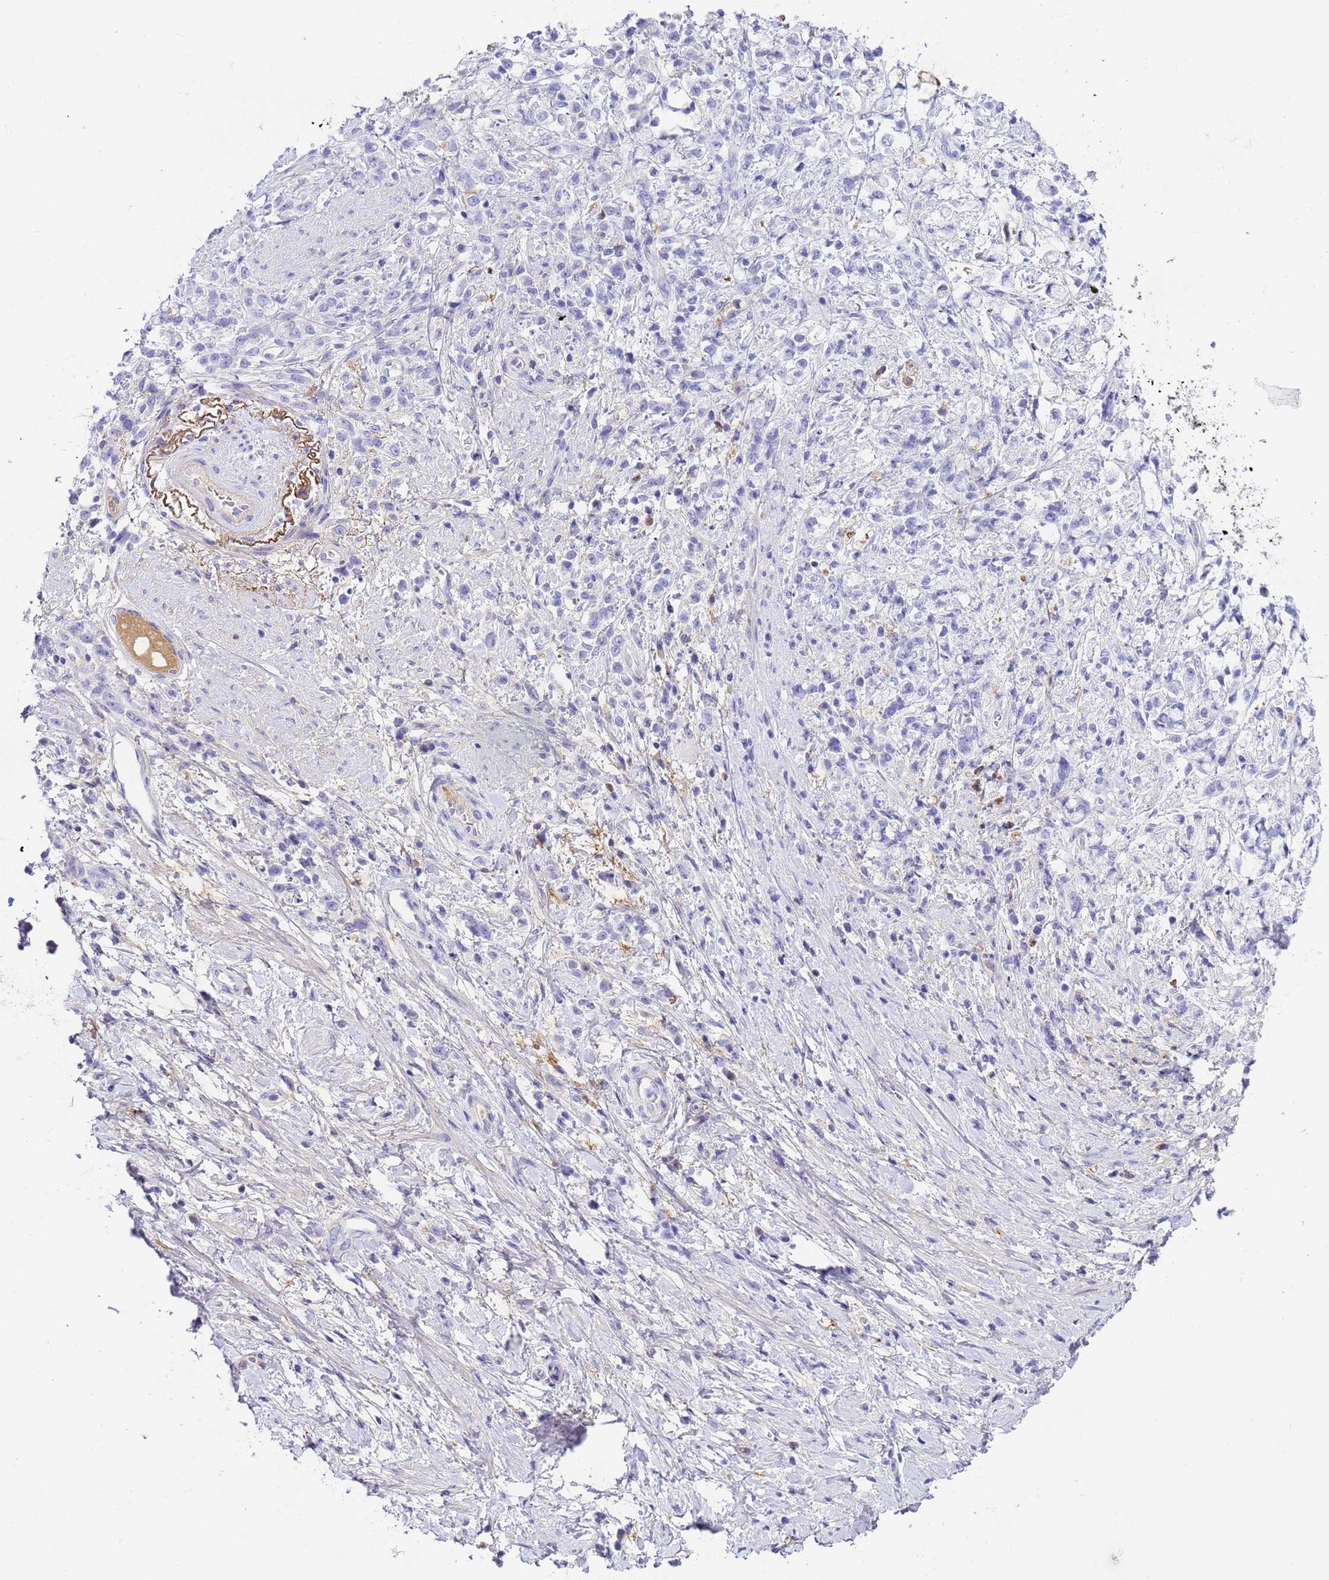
{"staining": {"intensity": "negative", "quantity": "none", "location": "none"}, "tissue": "stomach cancer", "cell_type": "Tumor cells", "image_type": "cancer", "snomed": [{"axis": "morphology", "description": "Adenocarcinoma, NOS"}, {"axis": "topography", "description": "Stomach"}], "caption": "High power microscopy photomicrograph of an IHC histopathology image of stomach adenocarcinoma, revealing no significant positivity in tumor cells. (IHC, brightfield microscopy, high magnification).", "gene": "CFHR2", "patient": {"sex": "female", "age": 60}}